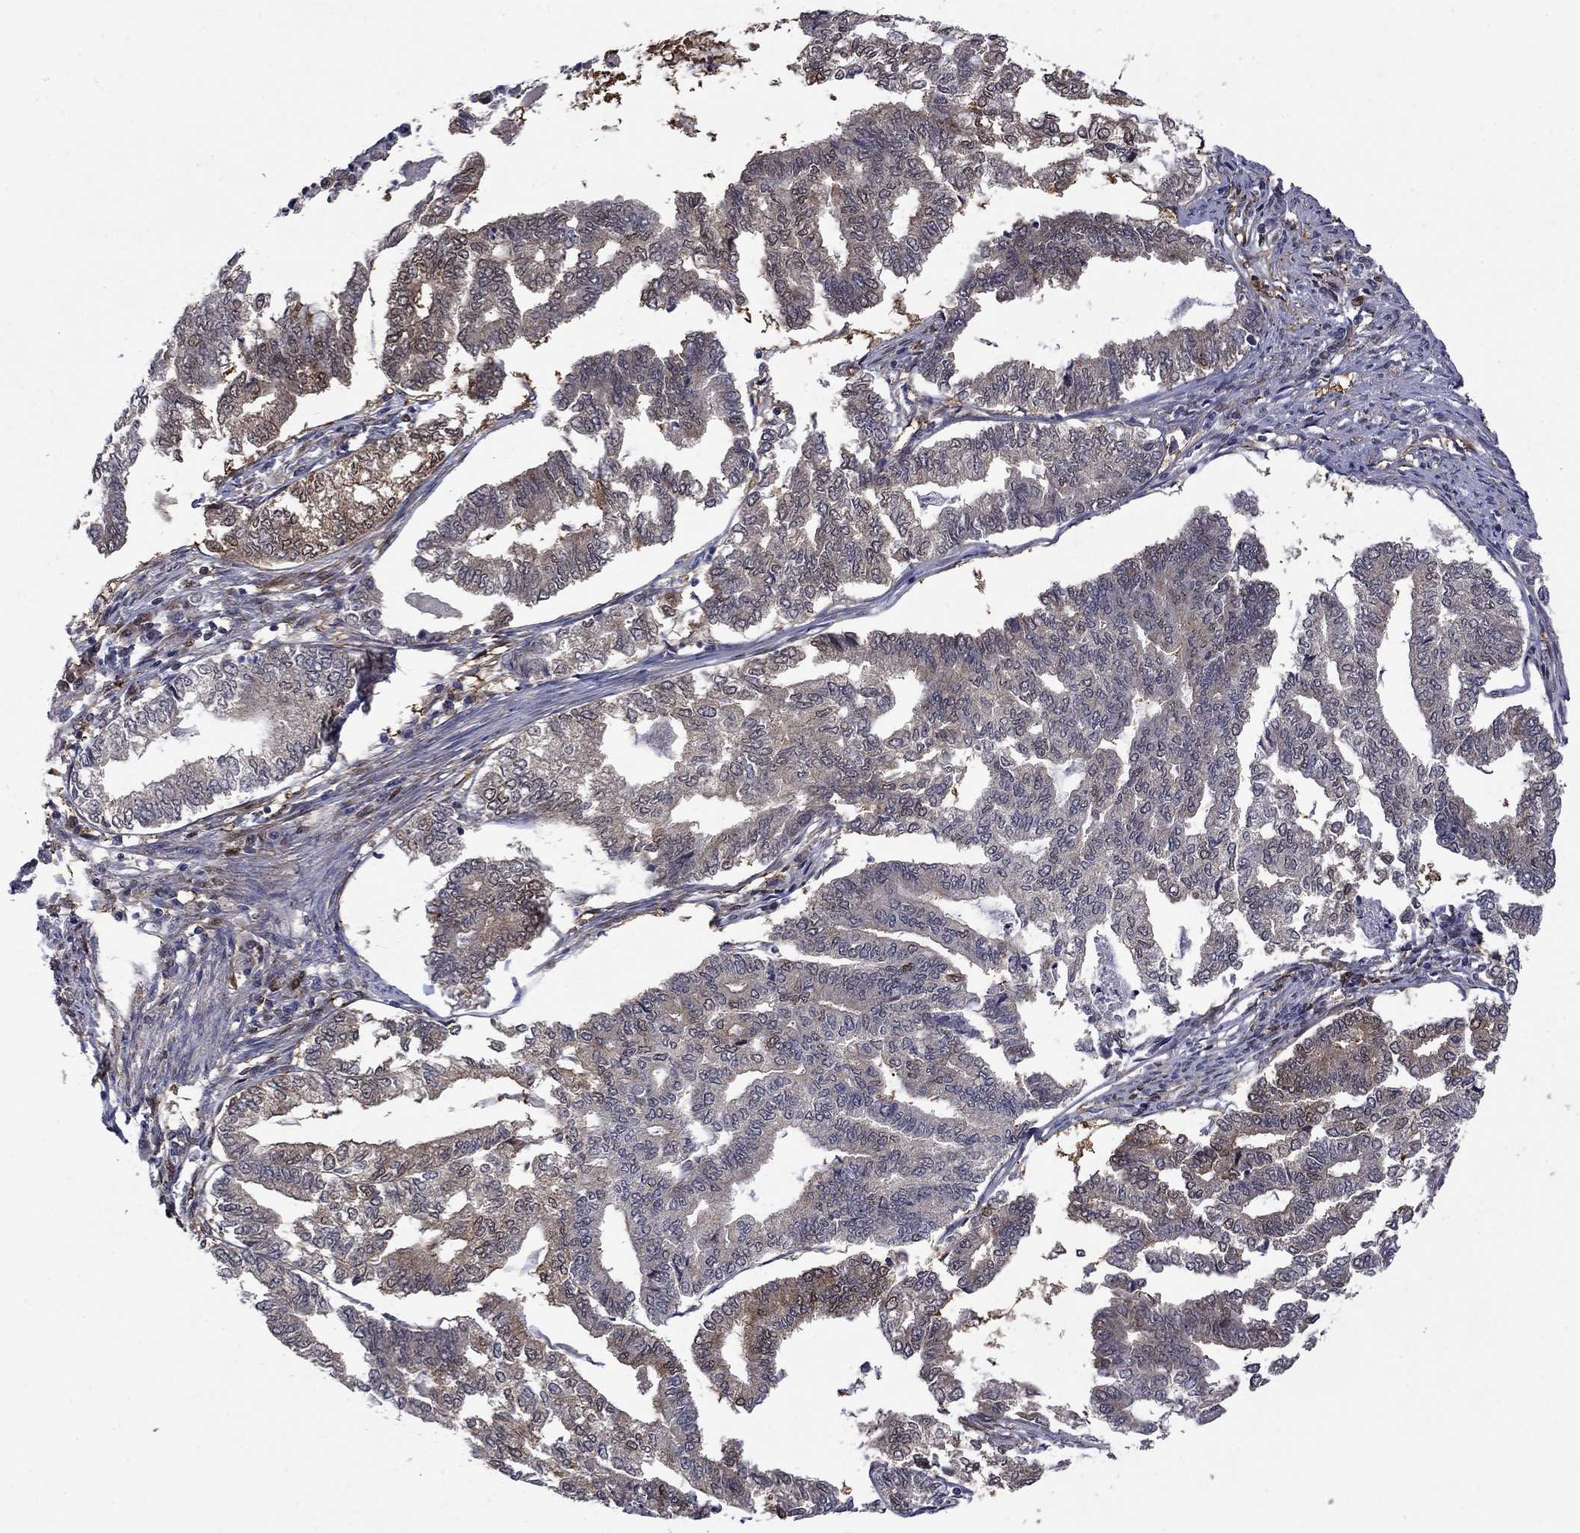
{"staining": {"intensity": "moderate", "quantity": "<25%", "location": "cytoplasmic/membranous"}, "tissue": "endometrial cancer", "cell_type": "Tumor cells", "image_type": "cancer", "snomed": [{"axis": "morphology", "description": "Adenocarcinoma, NOS"}, {"axis": "topography", "description": "Endometrium"}], "caption": "DAB immunohistochemical staining of human endometrial adenocarcinoma demonstrates moderate cytoplasmic/membranous protein staining in approximately <25% of tumor cells.", "gene": "CBR1", "patient": {"sex": "female", "age": 79}}